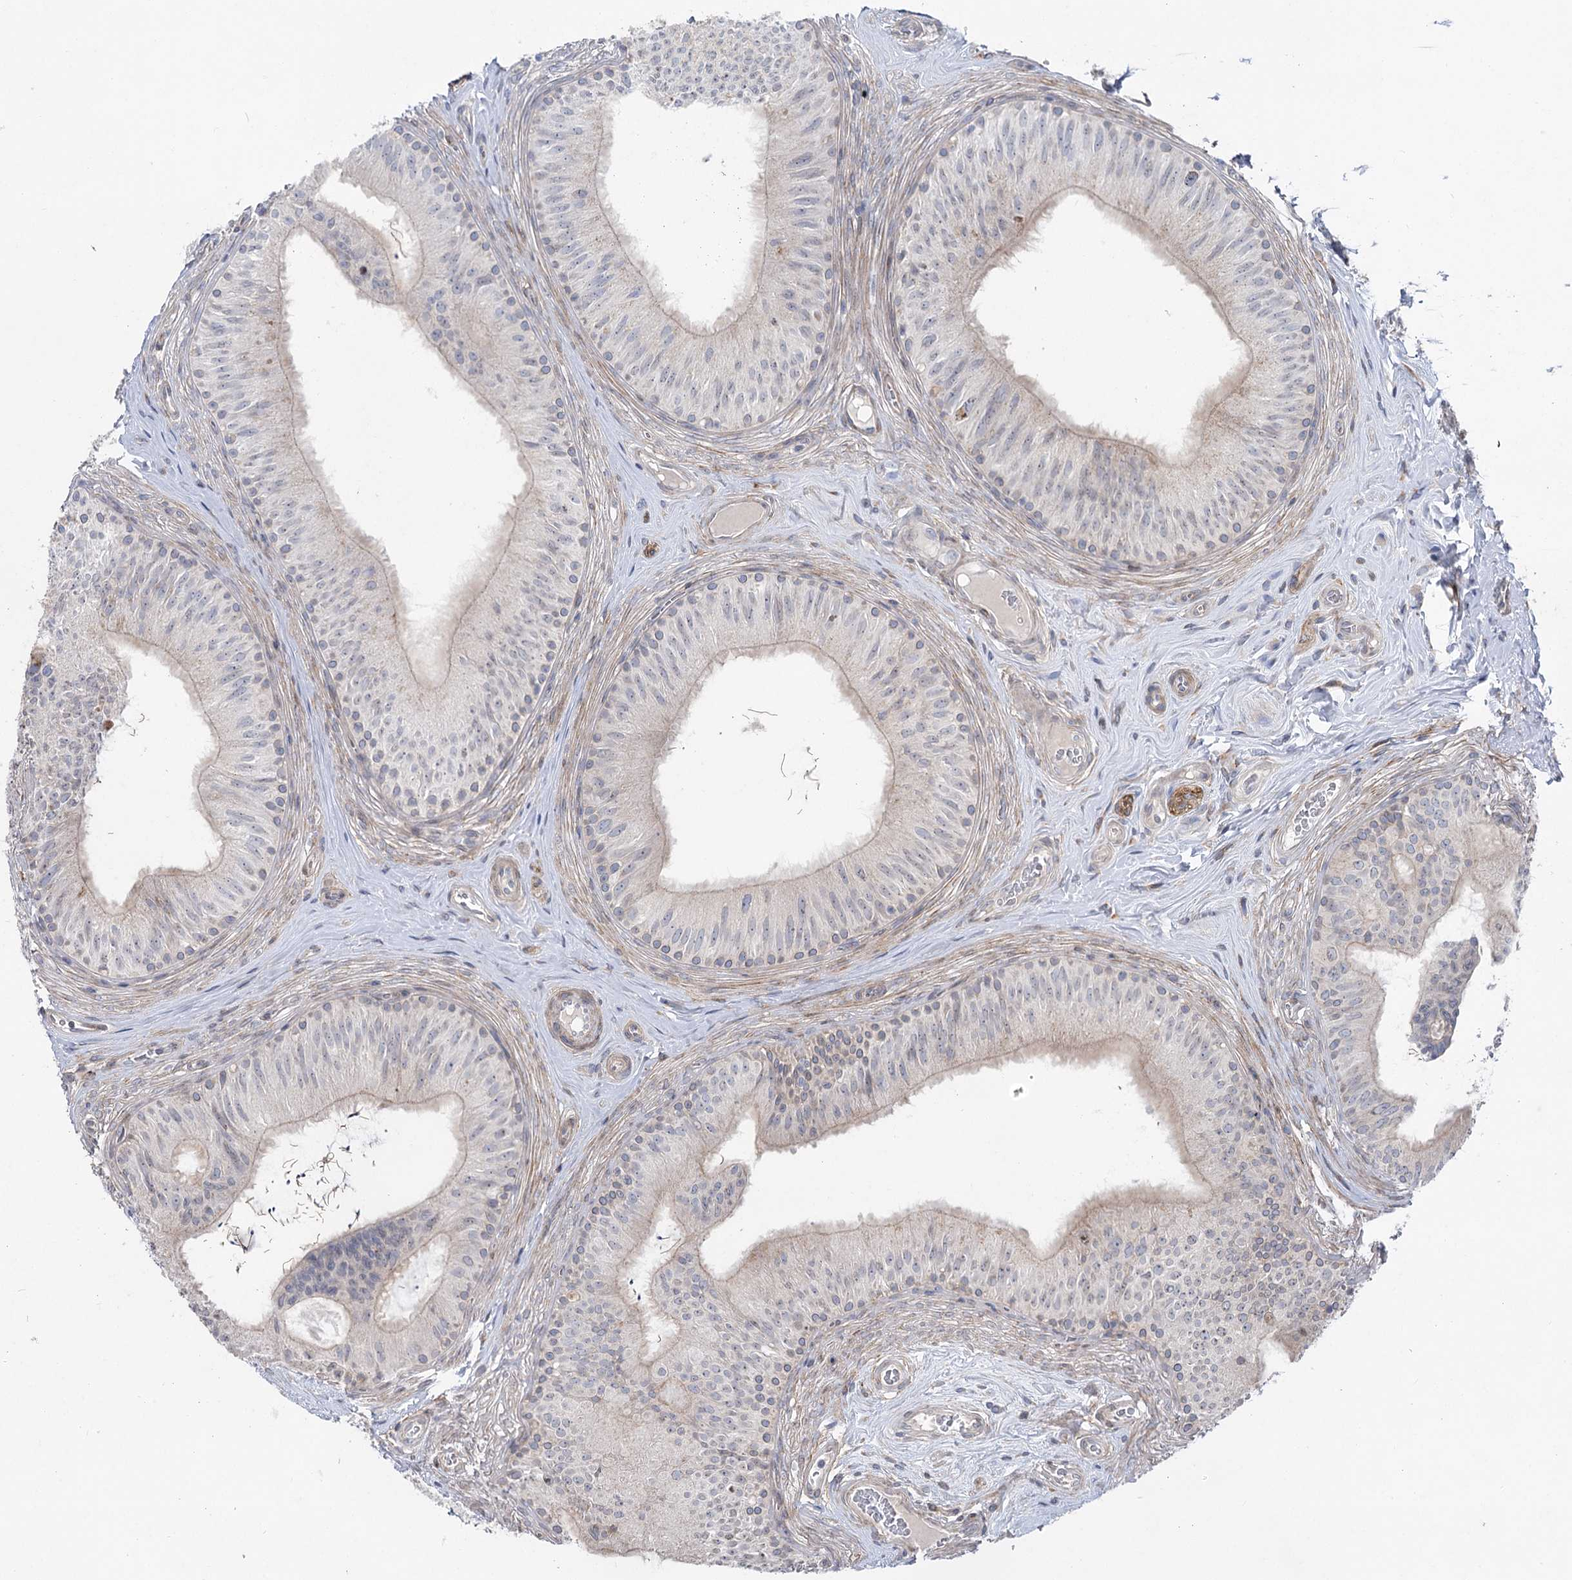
{"staining": {"intensity": "weak", "quantity": "25%-75%", "location": "cytoplasmic/membranous"}, "tissue": "epididymis", "cell_type": "Glandular cells", "image_type": "normal", "snomed": [{"axis": "morphology", "description": "Normal tissue, NOS"}, {"axis": "topography", "description": "Epididymis"}], "caption": "Protein expression analysis of normal epididymis exhibits weak cytoplasmic/membranous positivity in approximately 25%-75% of glandular cells.", "gene": "SH3BP5L", "patient": {"sex": "male", "age": 46}}